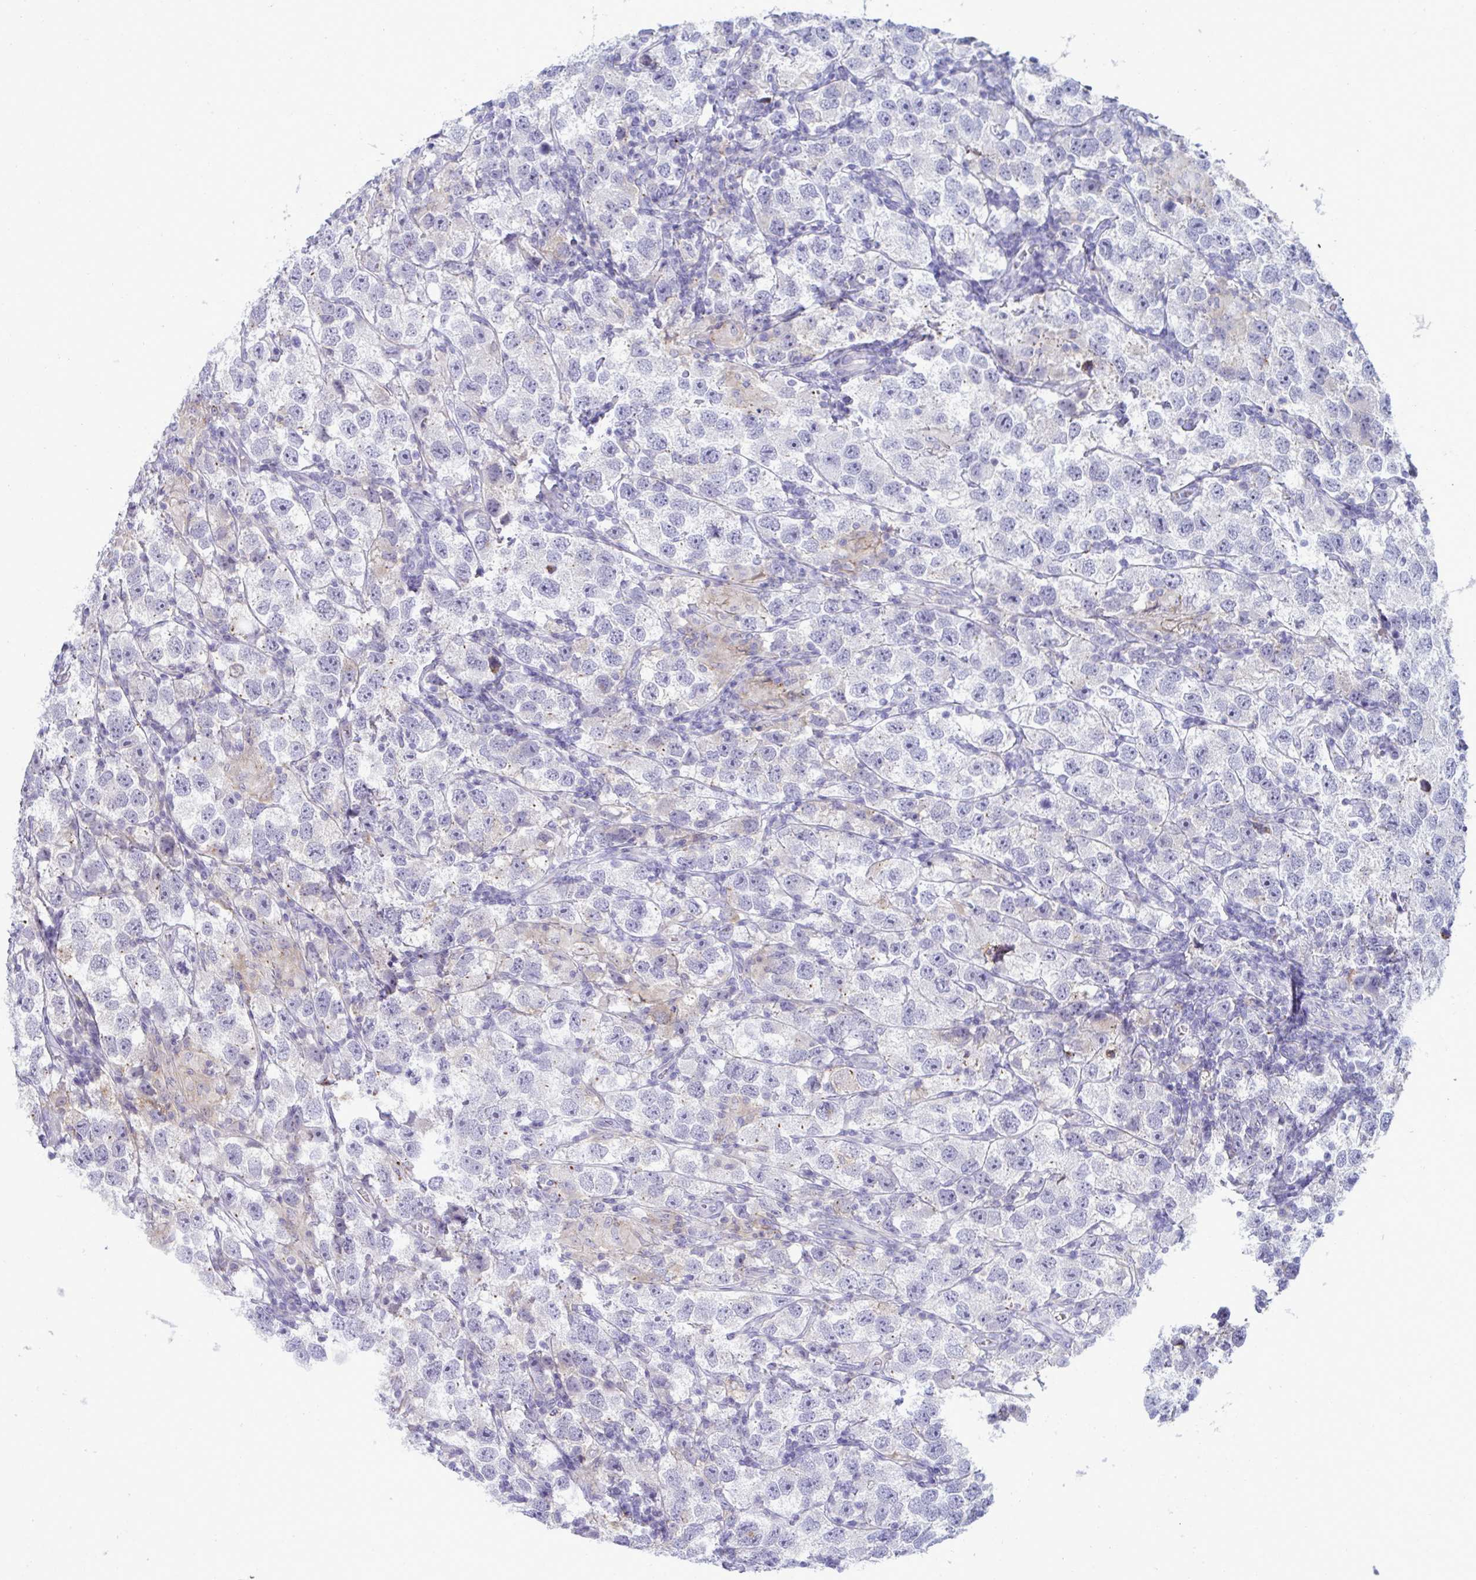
{"staining": {"intensity": "negative", "quantity": "none", "location": "none"}, "tissue": "testis cancer", "cell_type": "Tumor cells", "image_type": "cancer", "snomed": [{"axis": "morphology", "description": "Seminoma, NOS"}, {"axis": "topography", "description": "Testis"}], "caption": "Protein analysis of testis seminoma demonstrates no significant expression in tumor cells.", "gene": "RGPD5", "patient": {"sex": "male", "age": 26}}